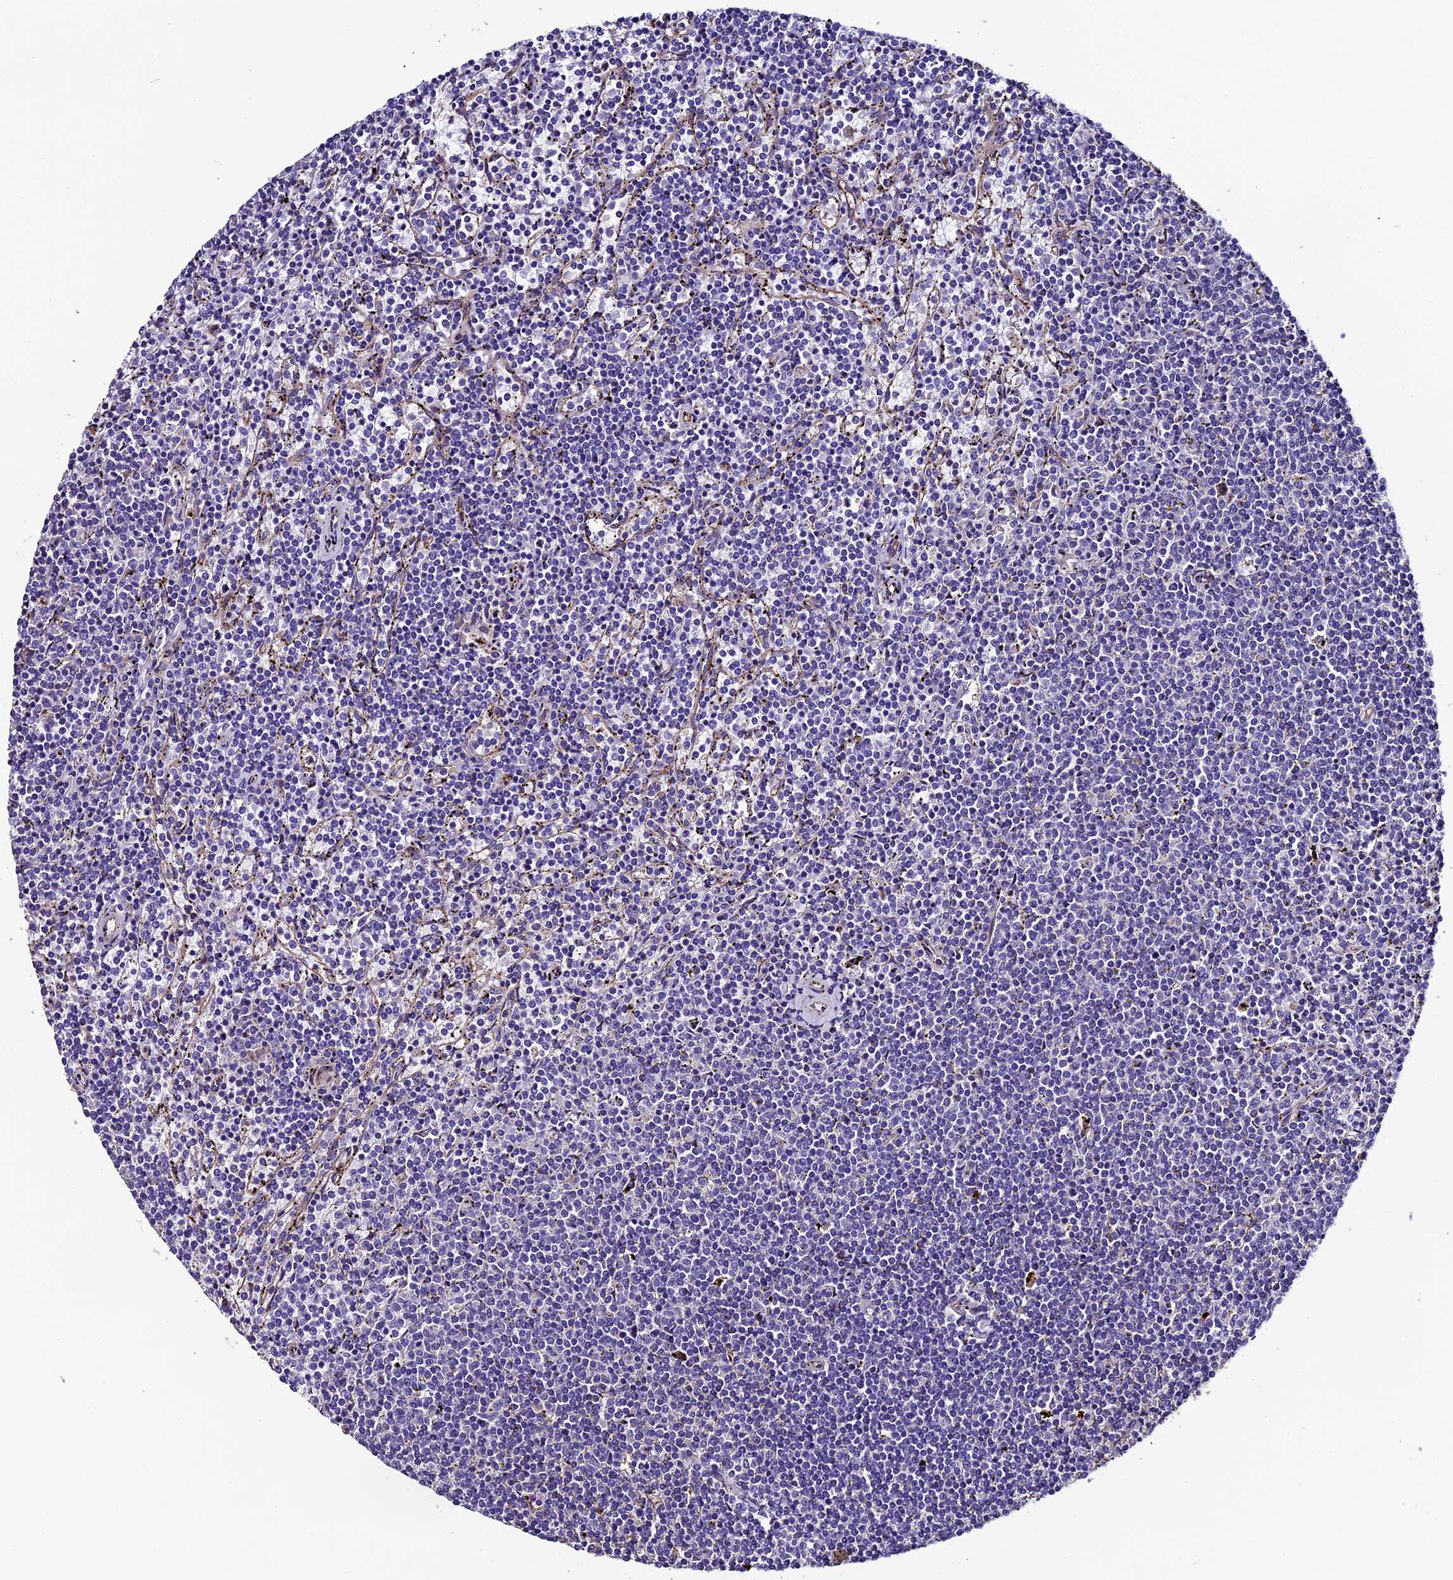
{"staining": {"intensity": "negative", "quantity": "none", "location": "none"}, "tissue": "lymphoma", "cell_type": "Tumor cells", "image_type": "cancer", "snomed": [{"axis": "morphology", "description": "Malignant lymphoma, non-Hodgkin's type, Low grade"}, {"axis": "topography", "description": "Spleen"}], "caption": "Immunohistochemical staining of human low-grade malignant lymphoma, non-Hodgkin's type displays no significant expression in tumor cells.", "gene": "CLN5", "patient": {"sex": "female", "age": 50}}